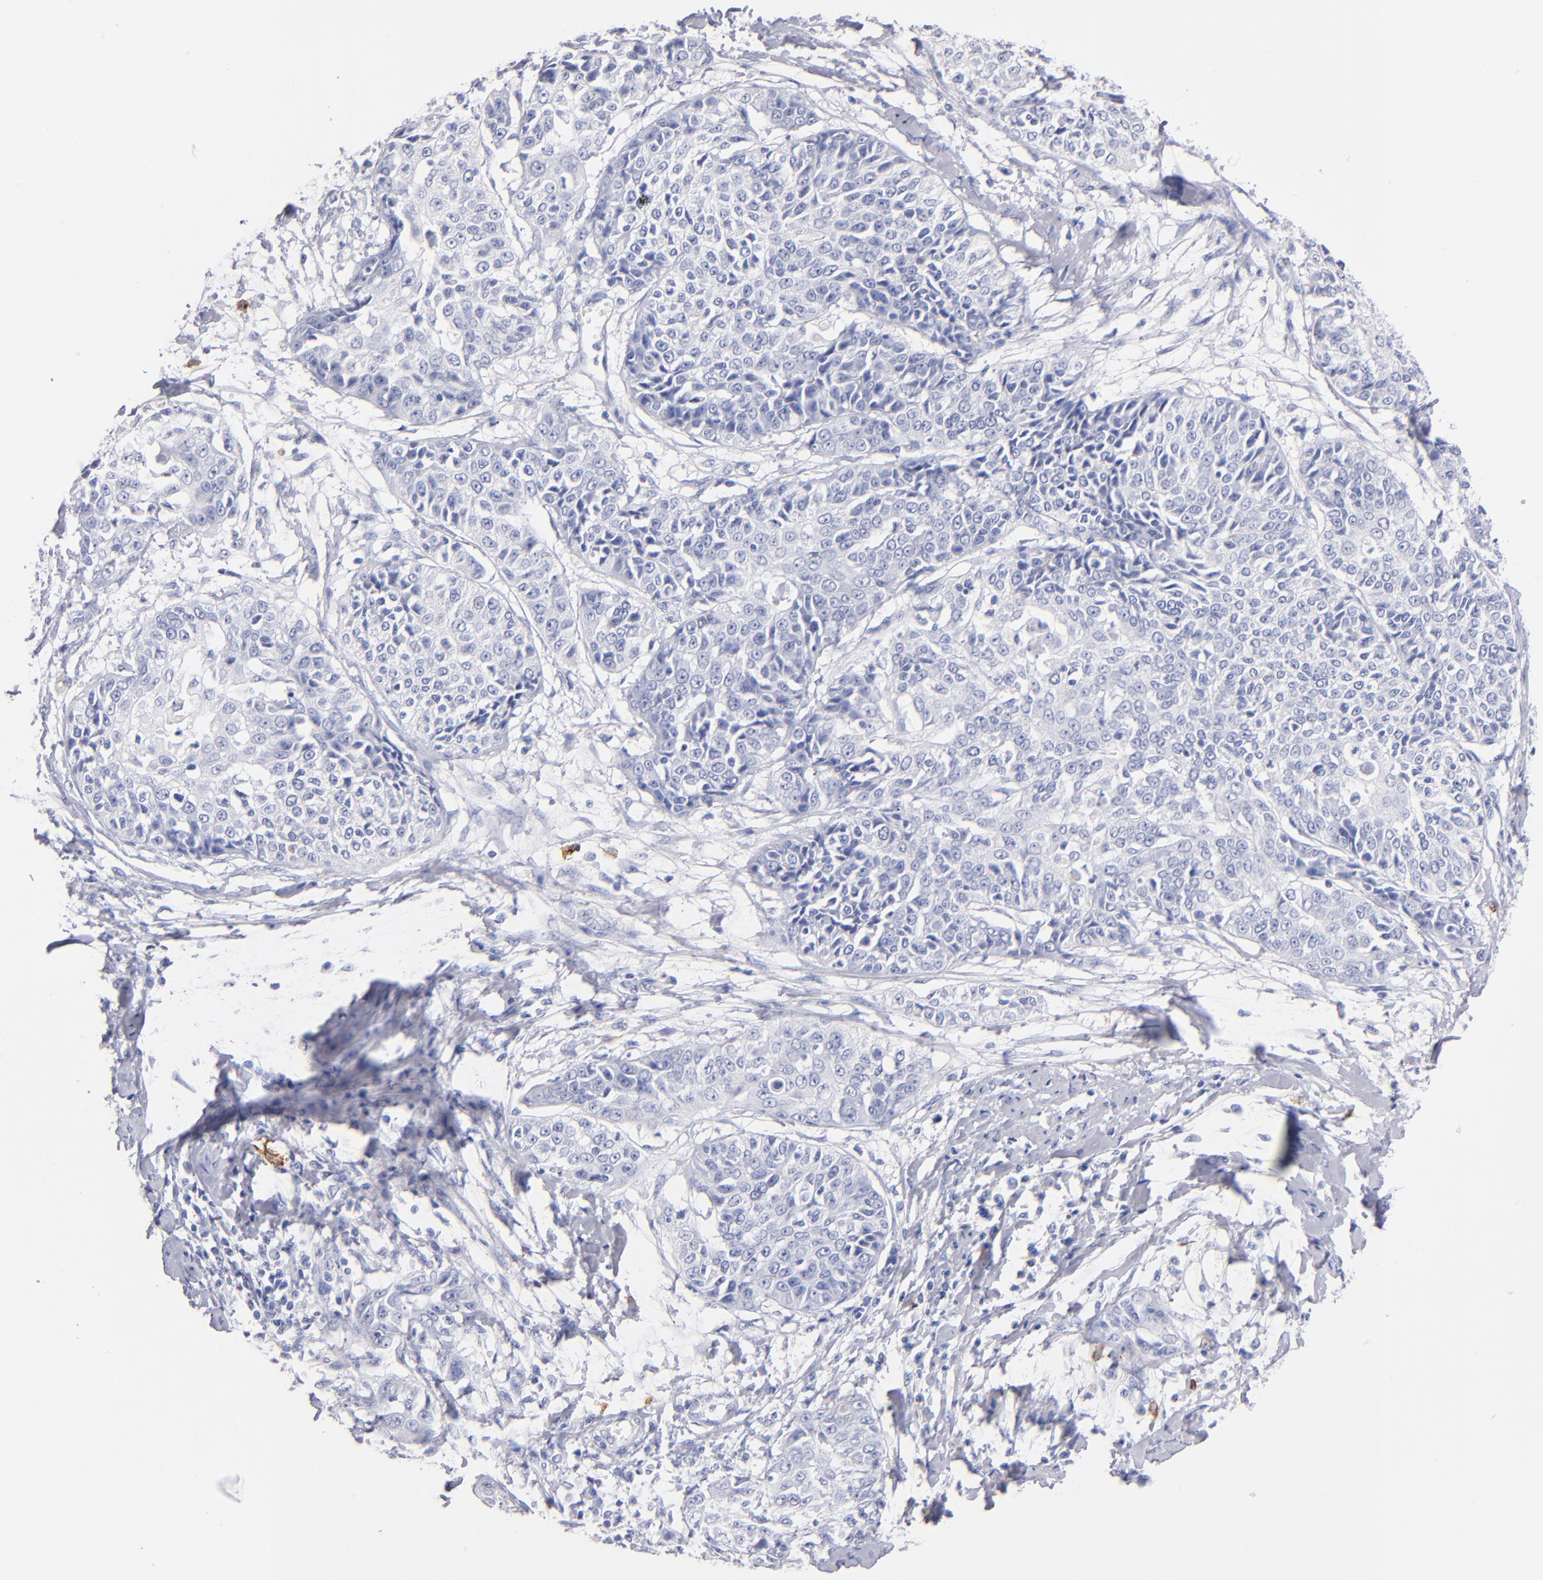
{"staining": {"intensity": "negative", "quantity": "none", "location": "none"}, "tissue": "cervical cancer", "cell_type": "Tumor cells", "image_type": "cancer", "snomed": [{"axis": "morphology", "description": "Squamous cell carcinoma, NOS"}, {"axis": "topography", "description": "Cervix"}], "caption": "Tumor cells are negative for protein expression in human cervical cancer.", "gene": "KIT", "patient": {"sex": "female", "age": 64}}